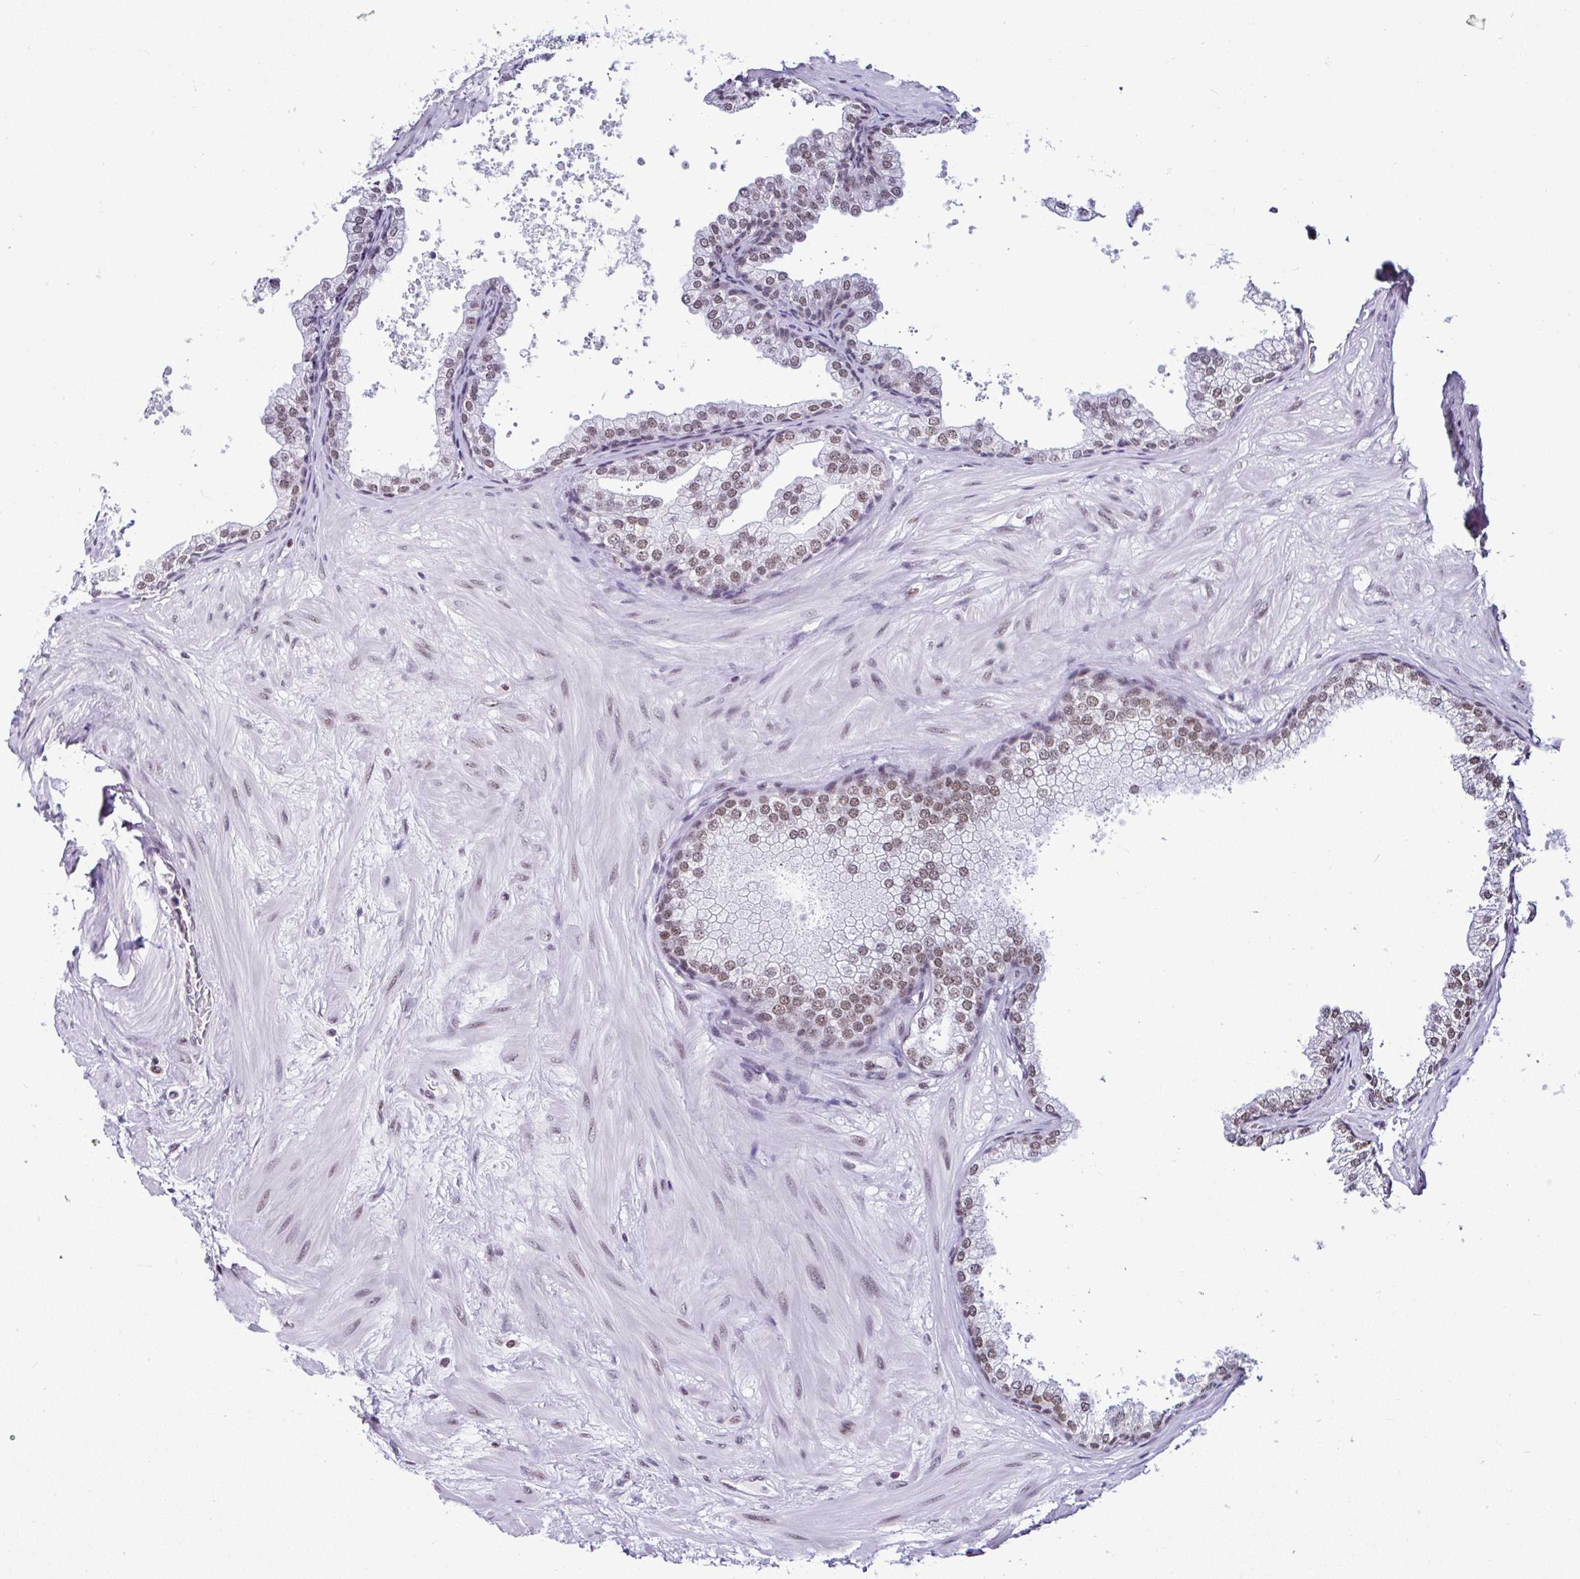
{"staining": {"intensity": "moderate", "quantity": ">75%", "location": "nuclear"}, "tissue": "prostate", "cell_type": "Glandular cells", "image_type": "normal", "snomed": [{"axis": "morphology", "description": "Normal tissue, NOS"}, {"axis": "topography", "description": "Prostate"}], "caption": "Glandular cells show medium levels of moderate nuclear positivity in approximately >75% of cells in unremarkable prostate. Nuclei are stained in blue.", "gene": "DR1", "patient": {"sex": "male", "age": 37}}